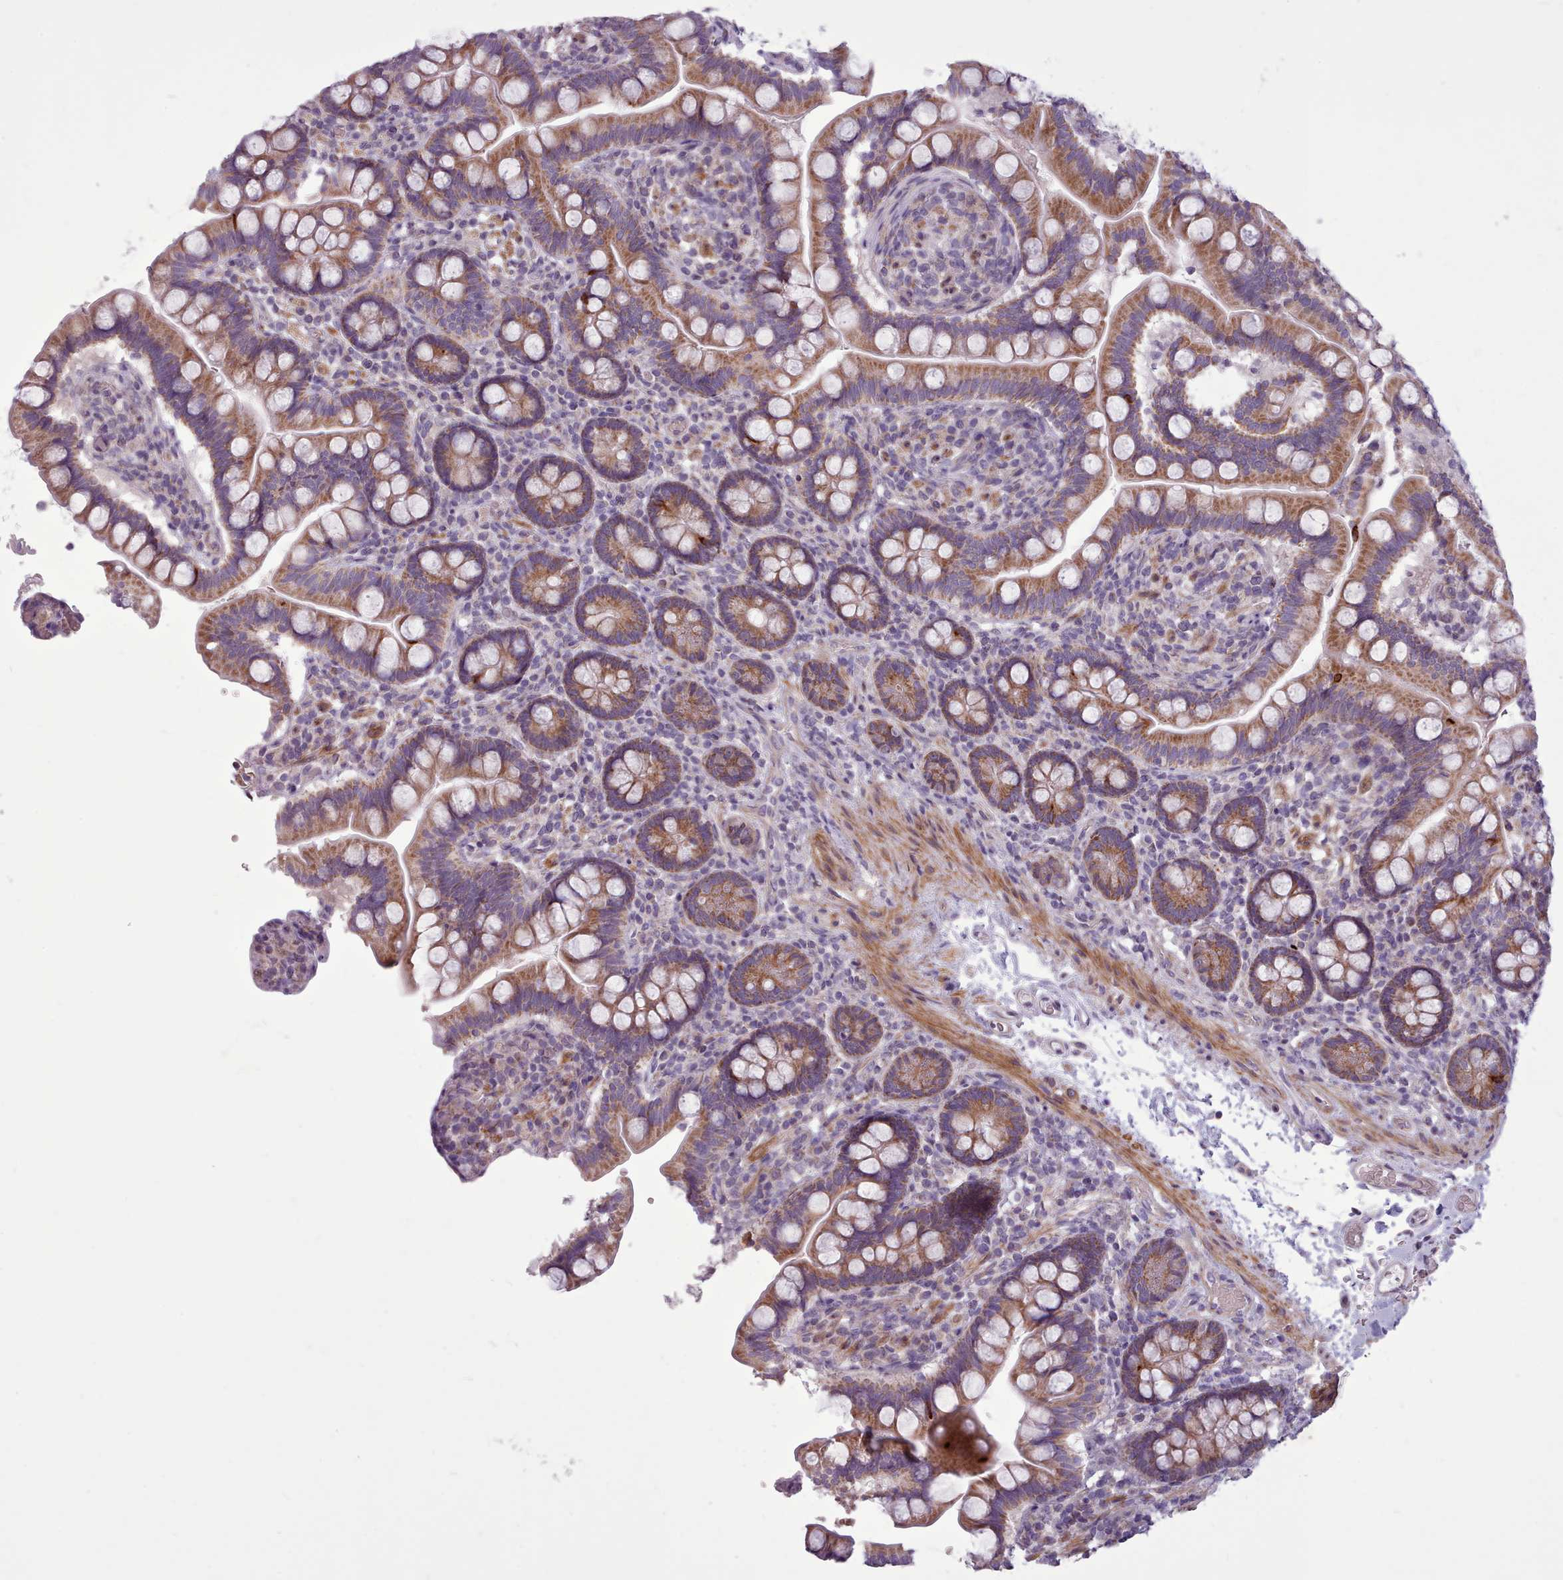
{"staining": {"intensity": "moderate", "quantity": ">75%", "location": "cytoplasmic/membranous"}, "tissue": "small intestine", "cell_type": "Glandular cells", "image_type": "normal", "snomed": [{"axis": "morphology", "description": "Normal tissue, NOS"}, {"axis": "topography", "description": "Small intestine"}], "caption": "Protein staining displays moderate cytoplasmic/membranous expression in about >75% of glandular cells in unremarkable small intestine.", "gene": "AVL9", "patient": {"sex": "female", "age": 64}}